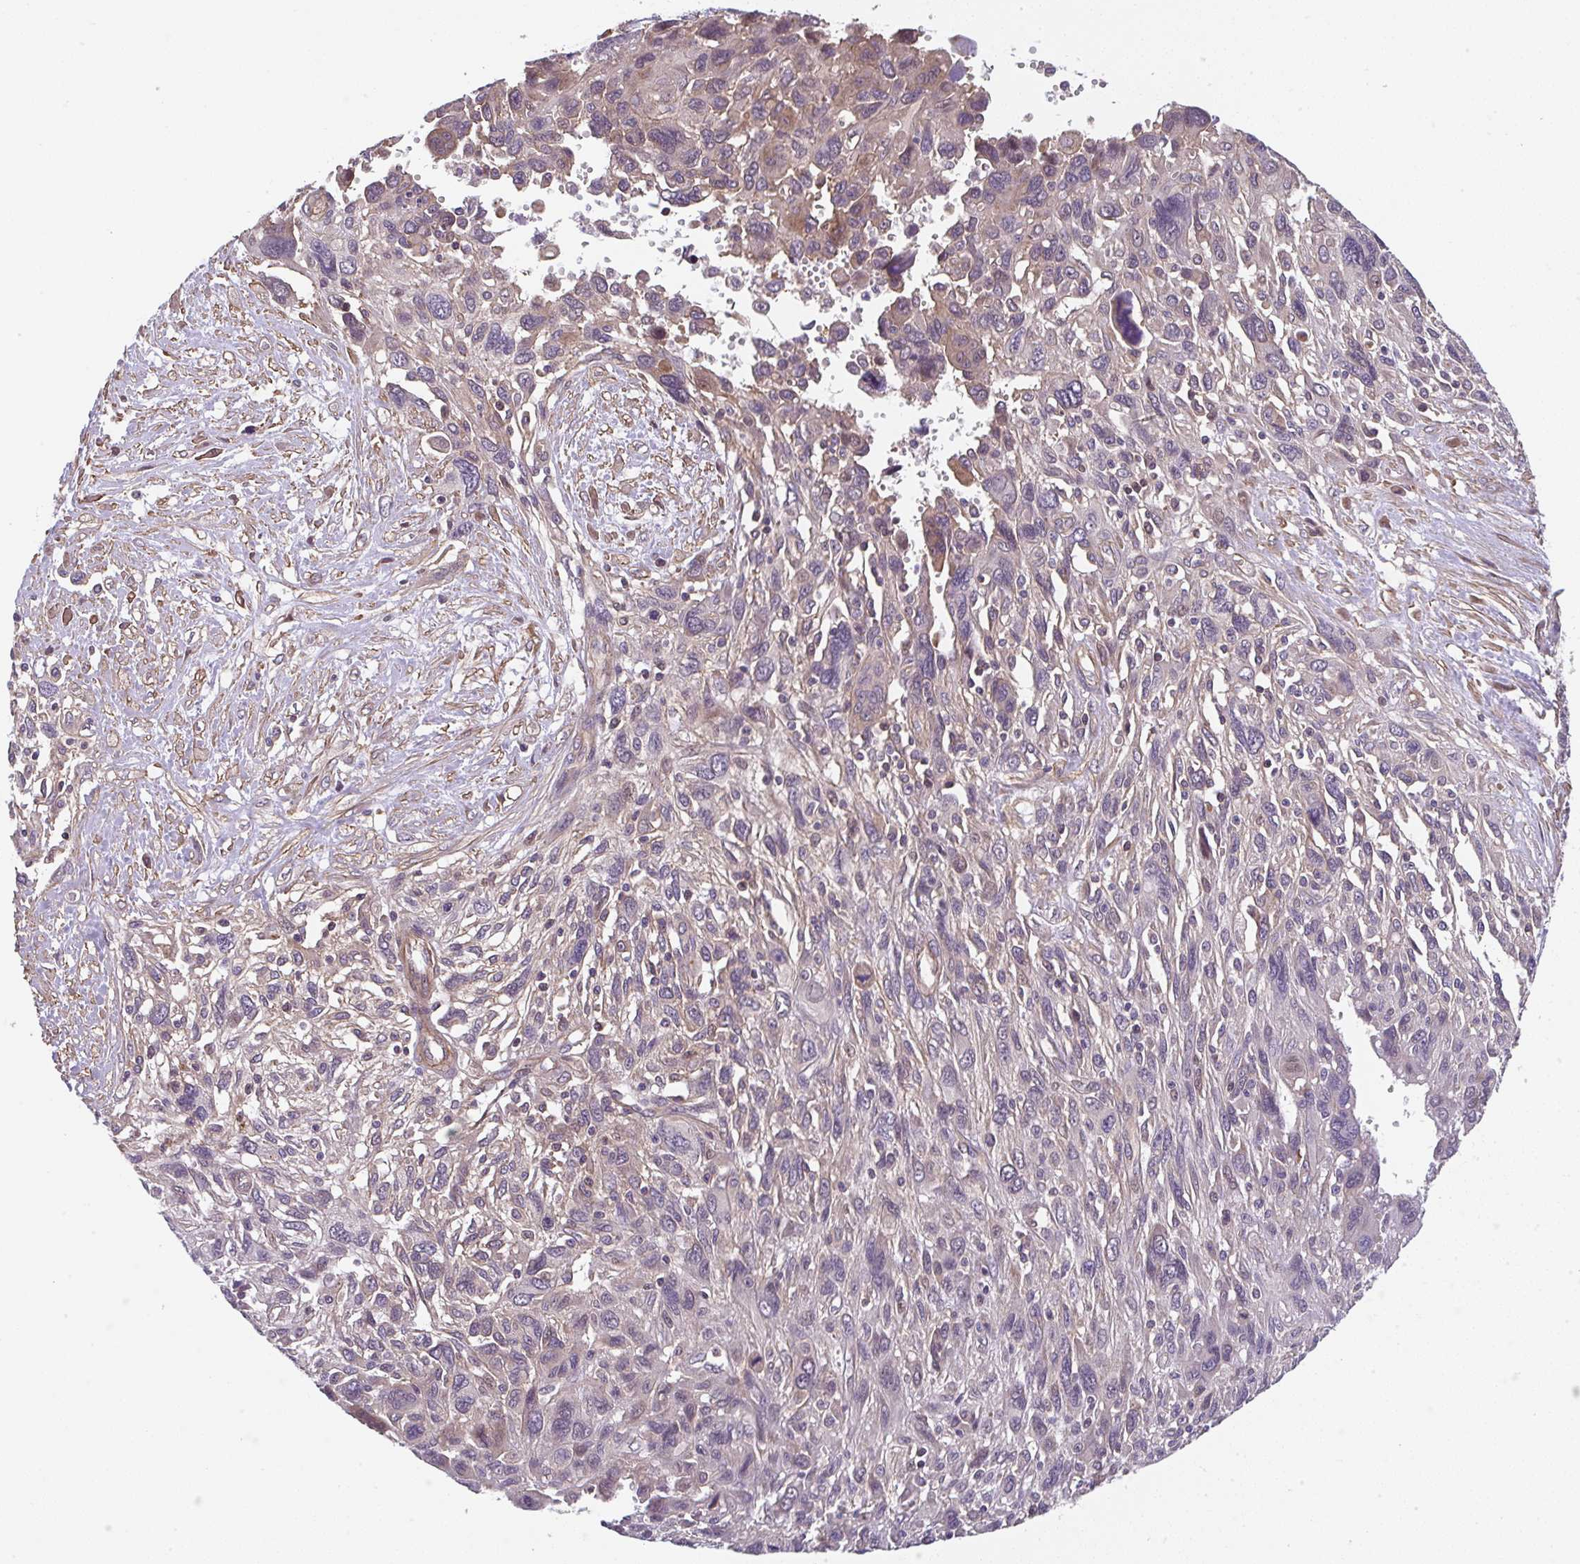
{"staining": {"intensity": "moderate", "quantity": "<25%", "location": "cytoplasmic/membranous"}, "tissue": "pancreatic cancer", "cell_type": "Tumor cells", "image_type": "cancer", "snomed": [{"axis": "morphology", "description": "Adenocarcinoma, NOS"}, {"axis": "topography", "description": "Pancreas"}], "caption": "IHC (DAB) staining of adenocarcinoma (pancreatic) exhibits moderate cytoplasmic/membranous protein positivity in approximately <25% of tumor cells.", "gene": "ZNF696", "patient": {"sex": "female", "age": 47}}